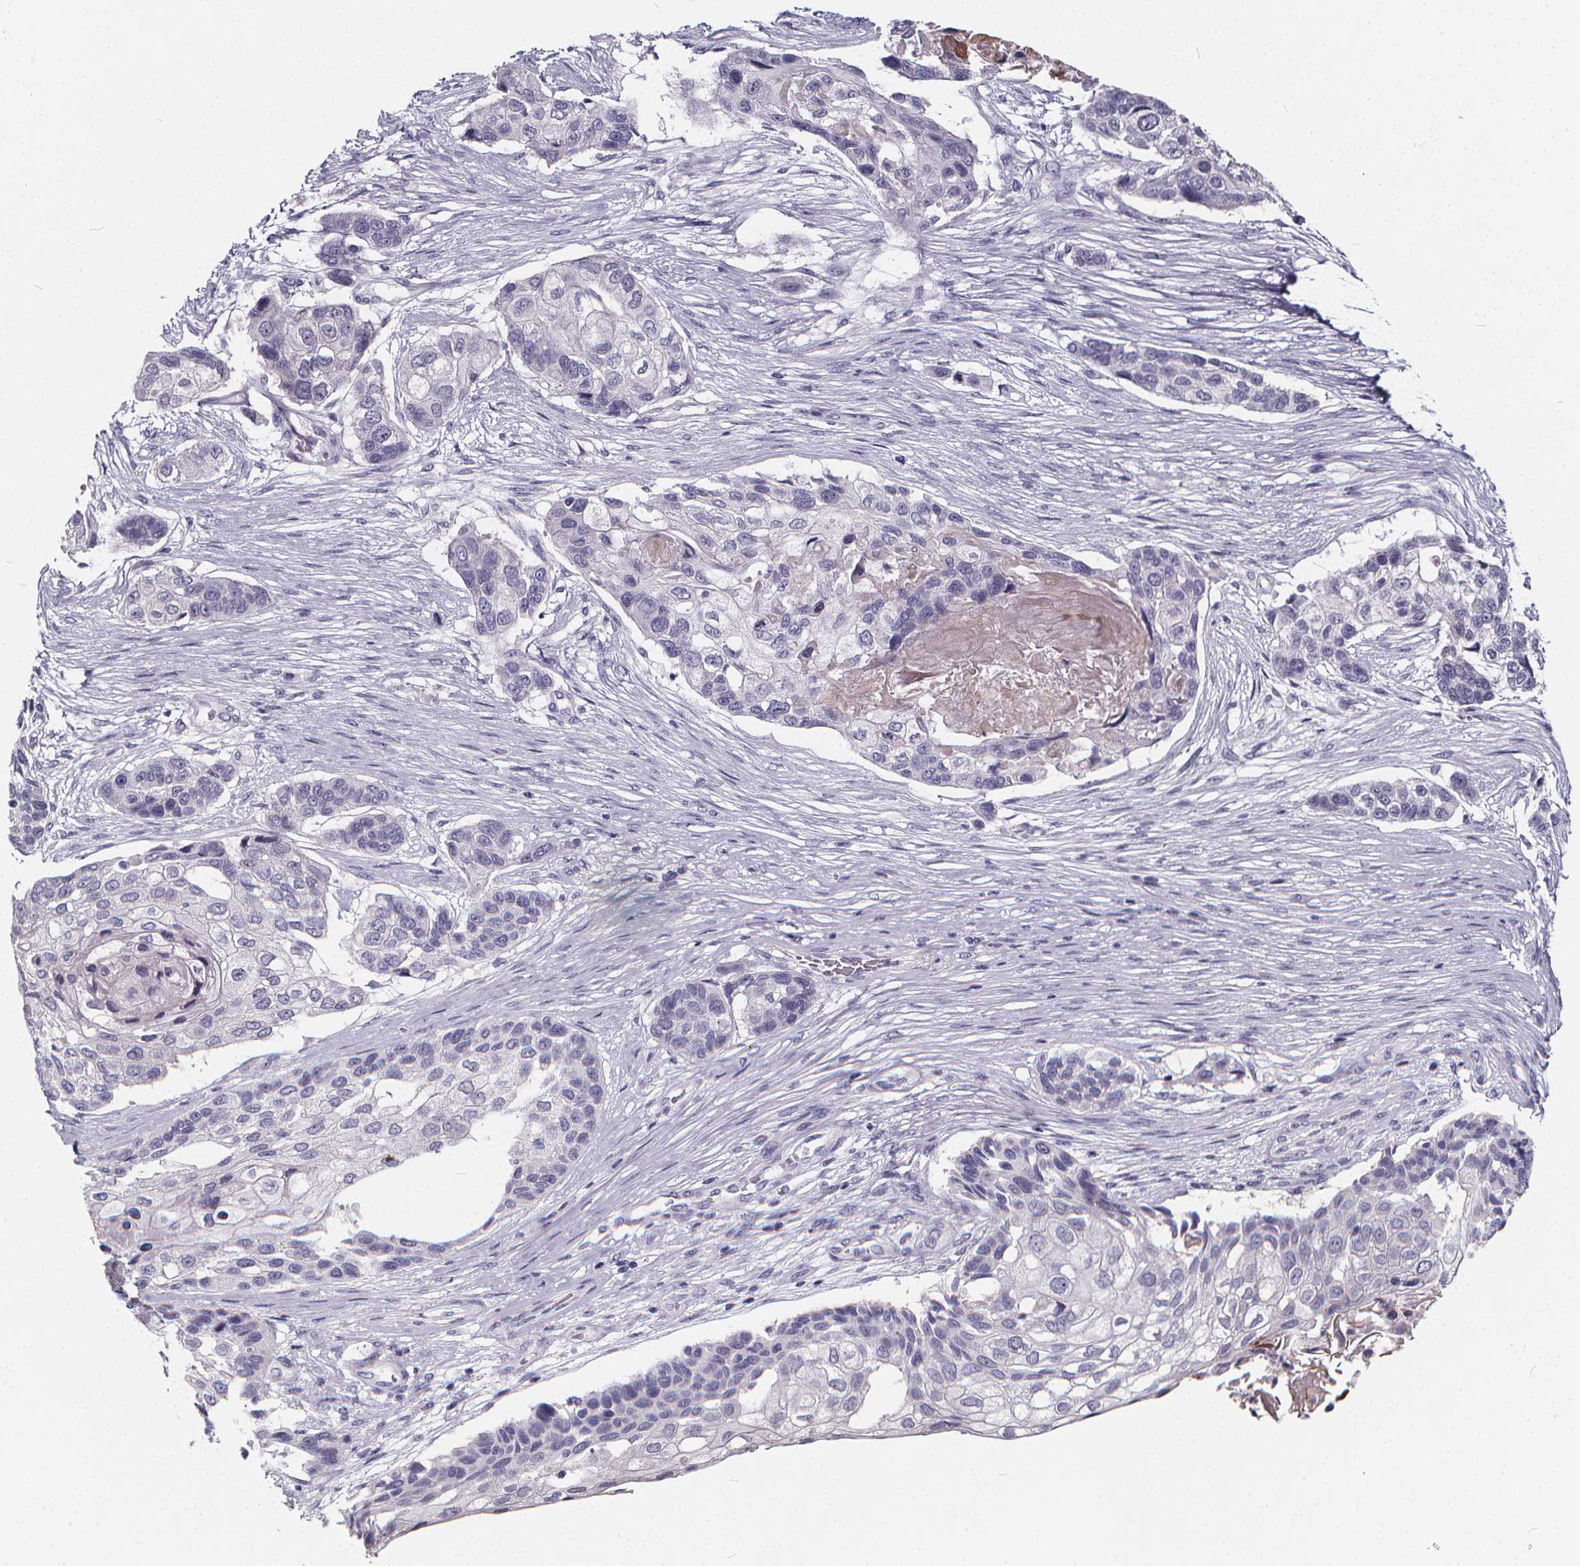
{"staining": {"intensity": "negative", "quantity": "none", "location": "none"}, "tissue": "lung cancer", "cell_type": "Tumor cells", "image_type": "cancer", "snomed": [{"axis": "morphology", "description": "Squamous cell carcinoma, NOS"}, {"axis": "topography", "description": "Lung"}], "caption": "A high-resolution histopathology image shows immunohistochemistry staining of lung cancer, which reveals no significant expression in tumor cells.", "gene": "SPEF2", "patient": {"sex": "male", "age": 69}}